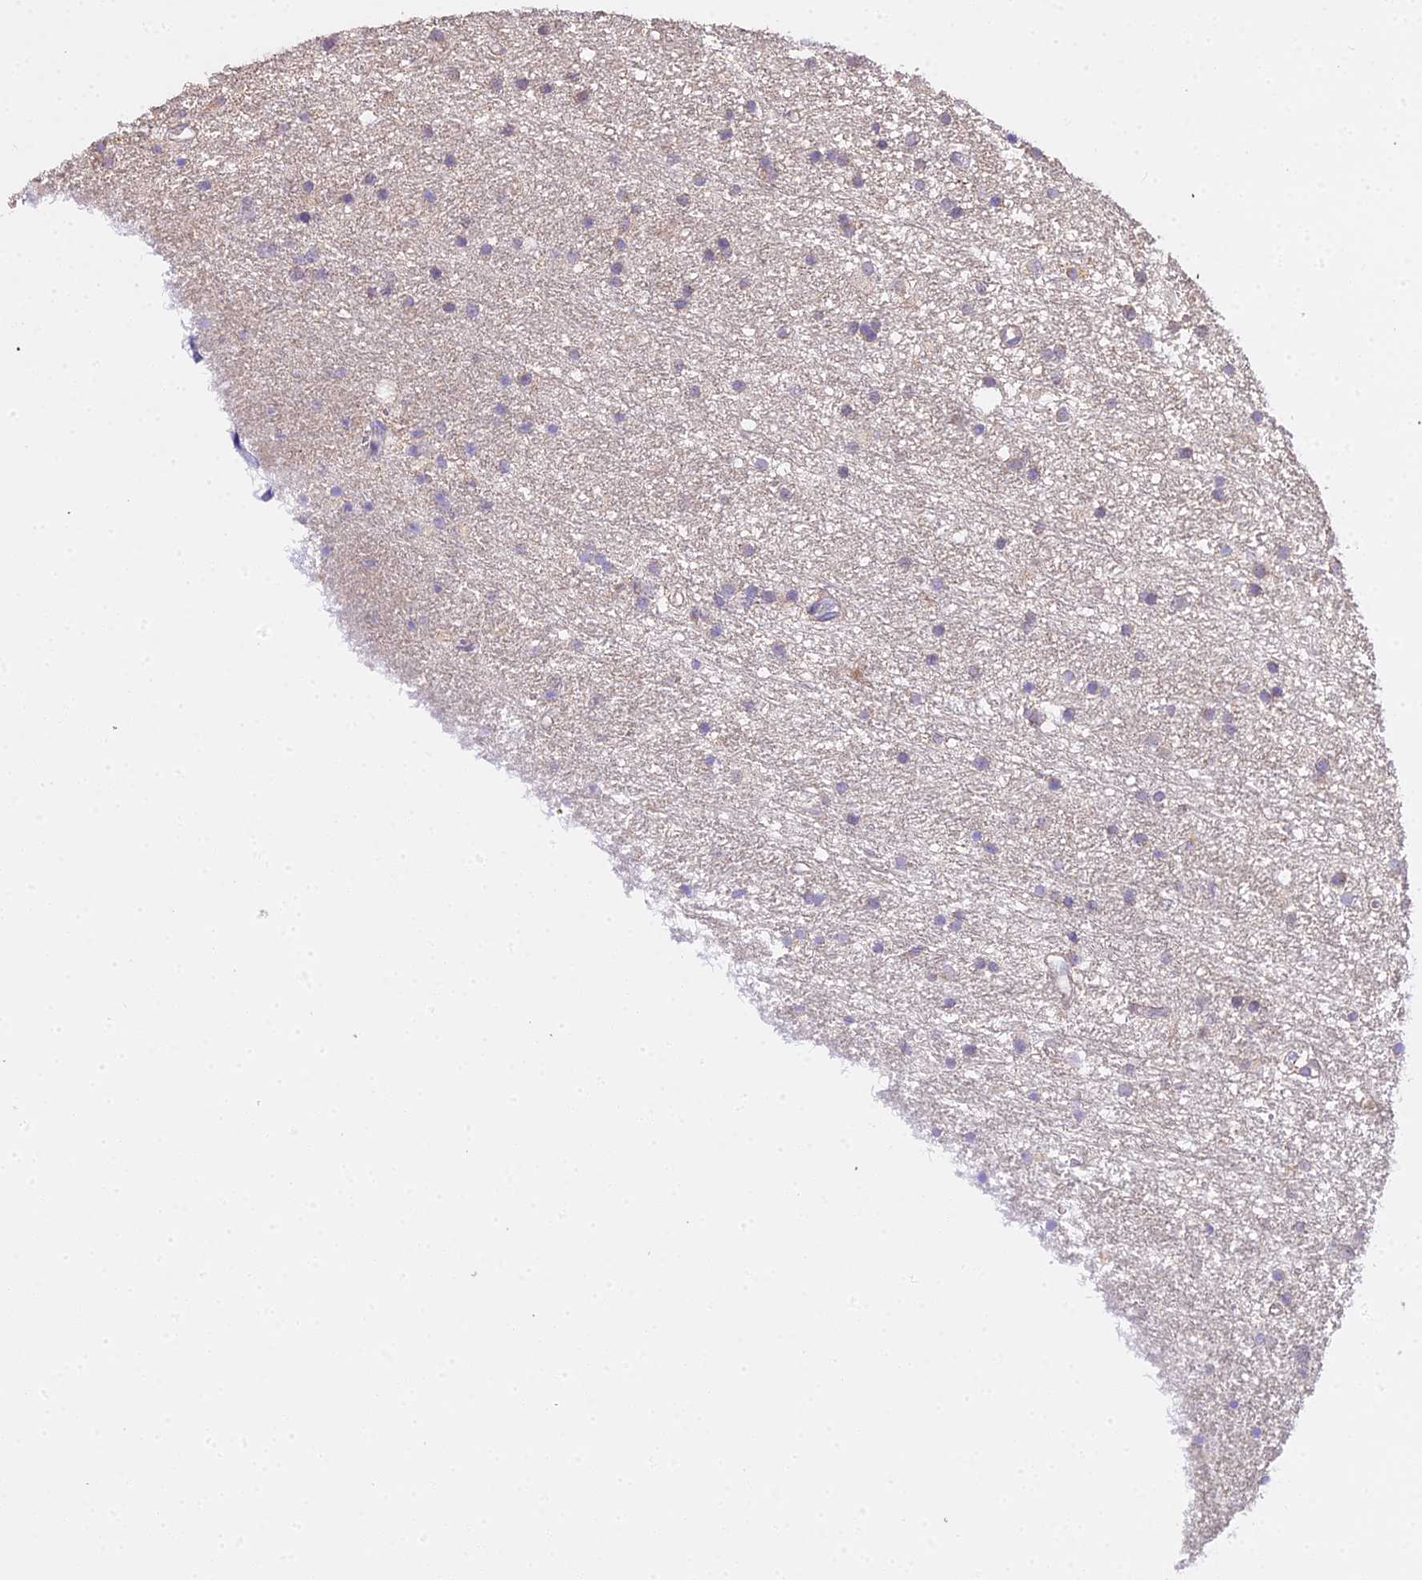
{"staining": {"intensity": "negative", "quantity": "none", "location": "none"}, "tissue": "glioma", "cell_type": "Tumor cells", "image_type": "cancer", "snomed": [{"axis": "morphology", "description": "Glioma, malignant, High grade"}, {"axis": "topography", "description": "Brain"}], "caption": "Photomicrograph shows no significant protein expression in tumor cells of malignant glioma (high-grade).", "gene": "METTL13", "patient": {"sex": "male", "age": 77}}